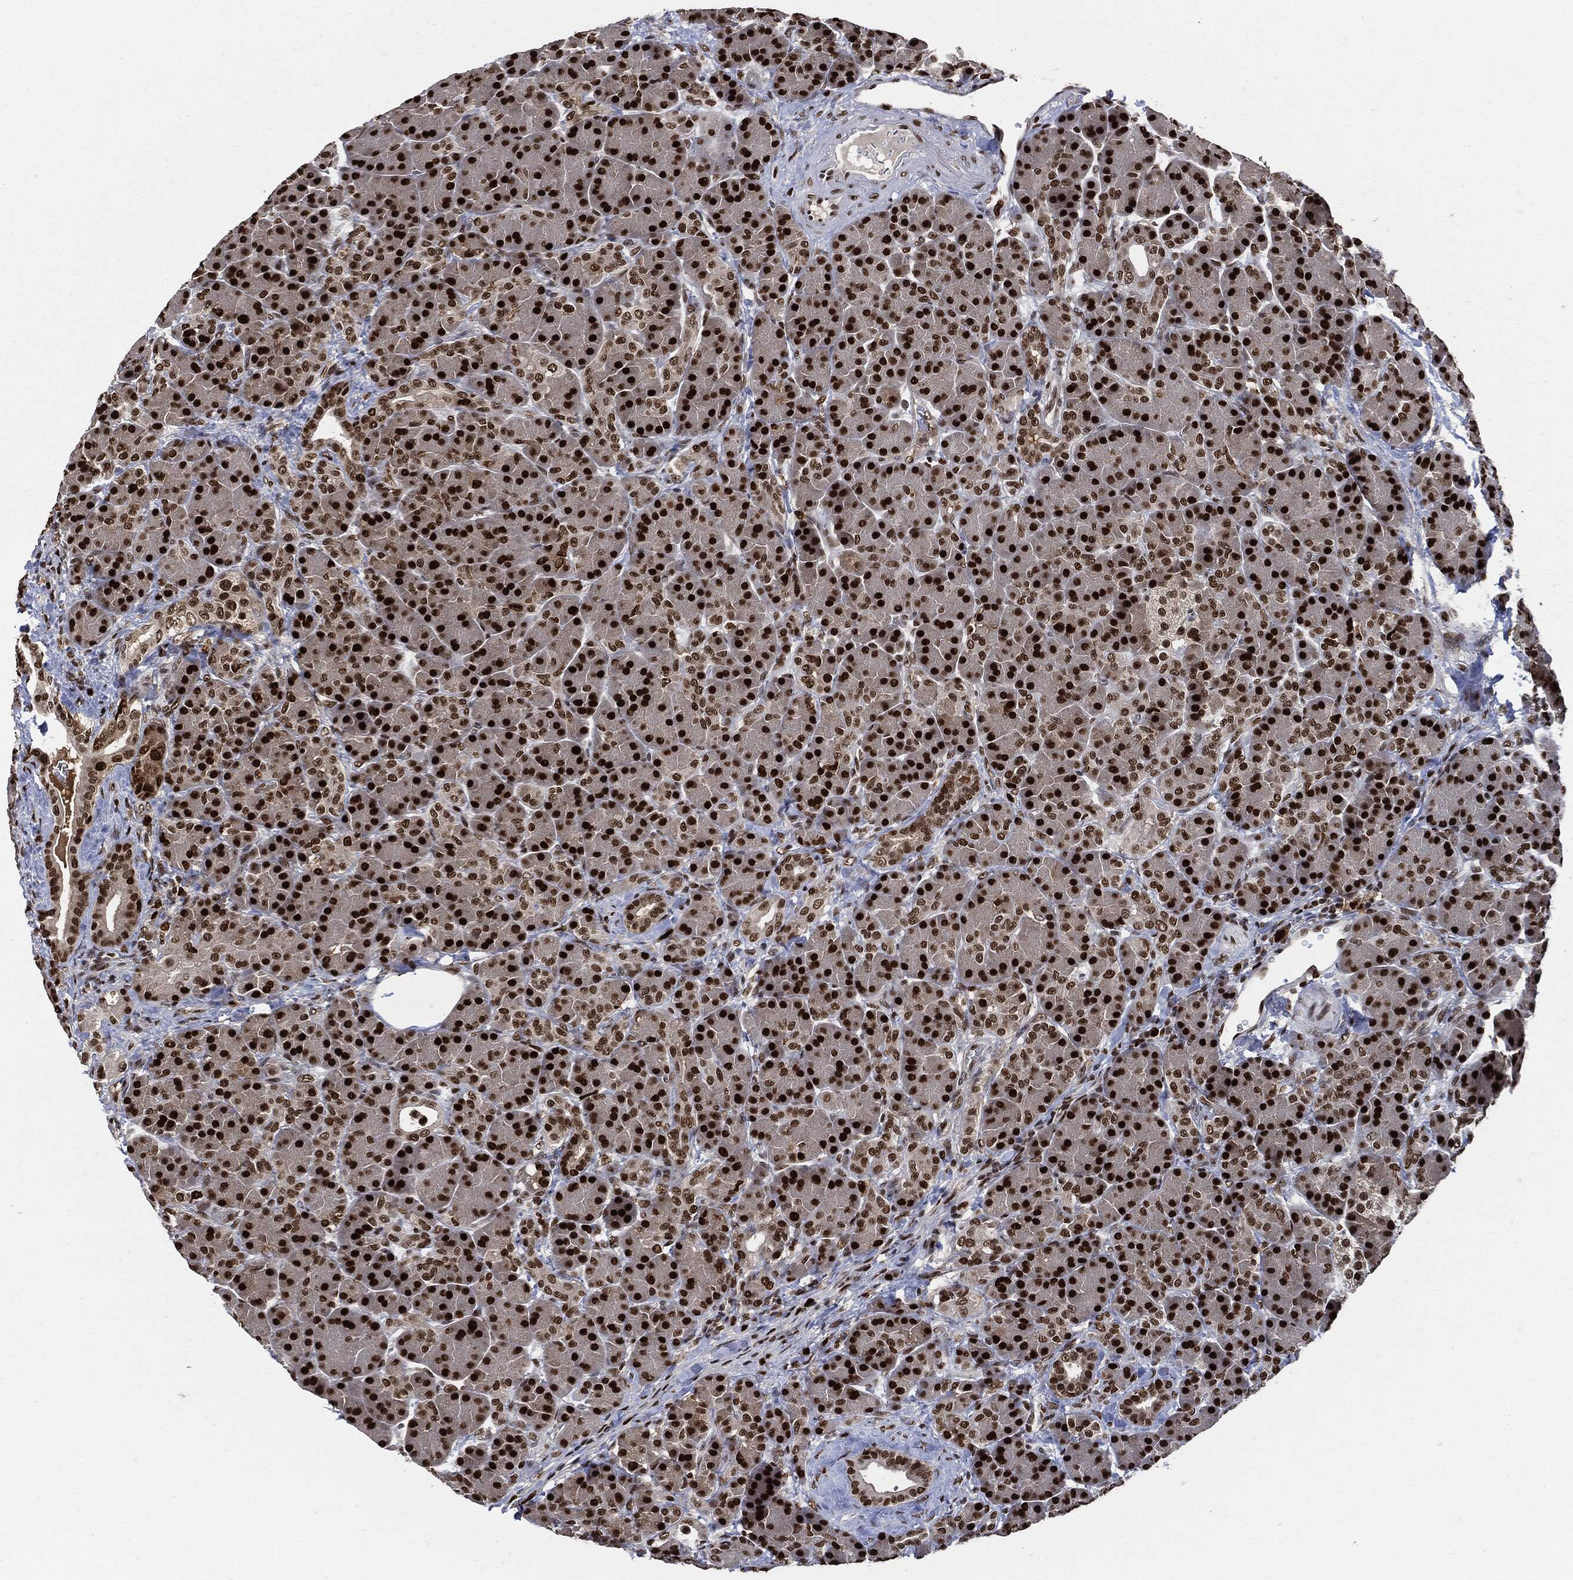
{"staining": {"intensity": "strong", "quantity": ">75%", "location": "nuclear"}, "tissue": "pancreas", "cell_type": "Exocrine glandular cells", "image_type": "normal", "snomed": [{"axis": "morphology", "description": "Normal tissue, NOS"}, {"axis": "topography", "description": "Pancreas"}], "caption": "The immunohistochemical stain highlights strong nuclear positivity in exocrine glandular cells of benign pancreas.", "gene": "PCNA", "patient": {"sex": "female", "age": 63}}